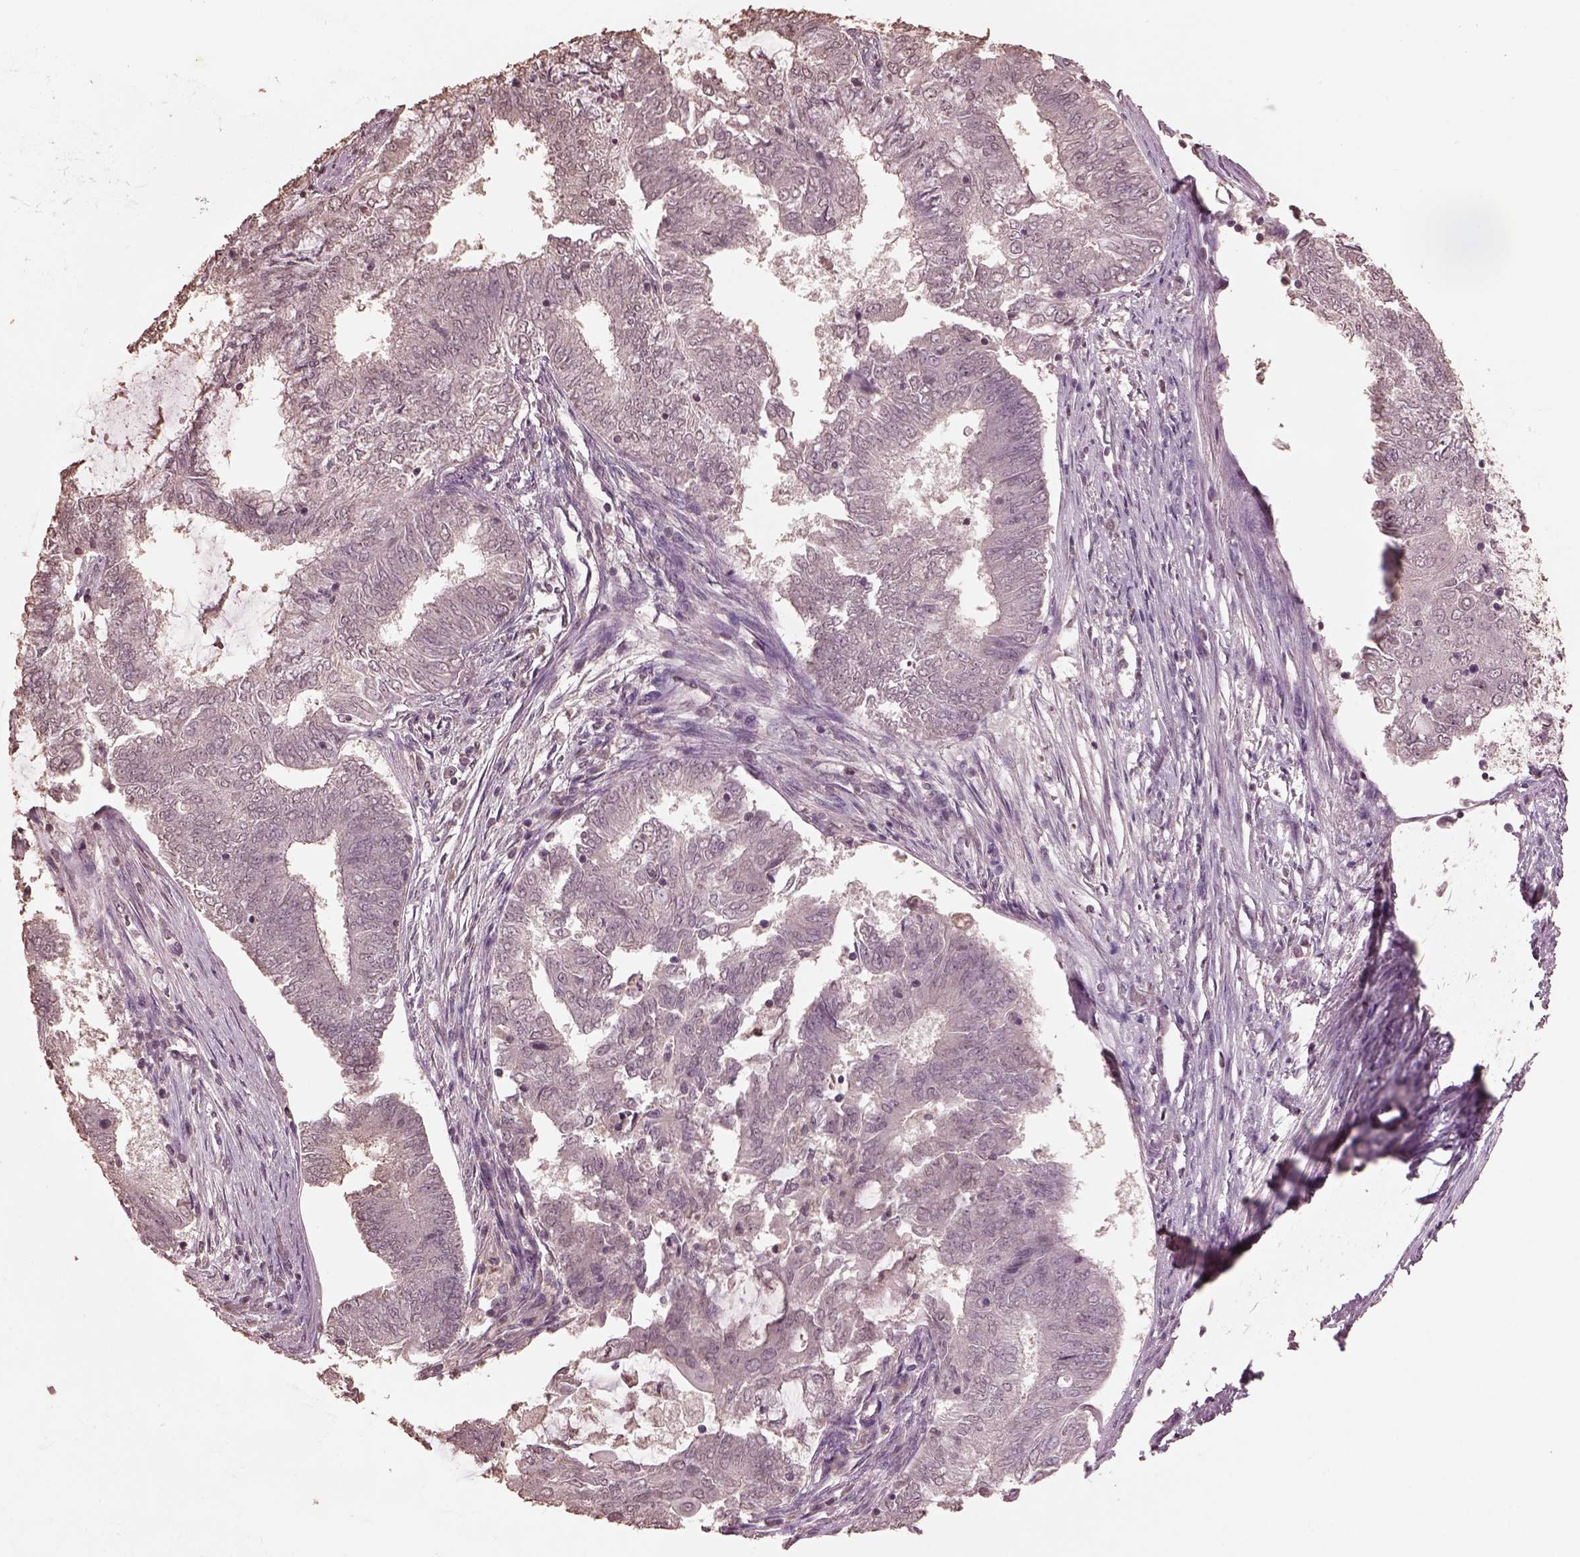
{"staining": {"intensity": "negative", "quantity": "none", "location": "none"}, "tissue": "endometrial cancer", "cell_type": "Tumor cells", "image_type": "cancer", "snomed": [{"axis": "morphology", "description": "Adenocarcinoma, NOS"}, {"axis": "topography", "description": "Endometrium"}], "caption": "High power microscopy image of an IHC photomicrograph of endometrial cancer, revealing no significant staining in tumor cells. Nuclei are stained in blue.", "gene": "CPT1C", "patient": {"sex": "female", "age": 62}}